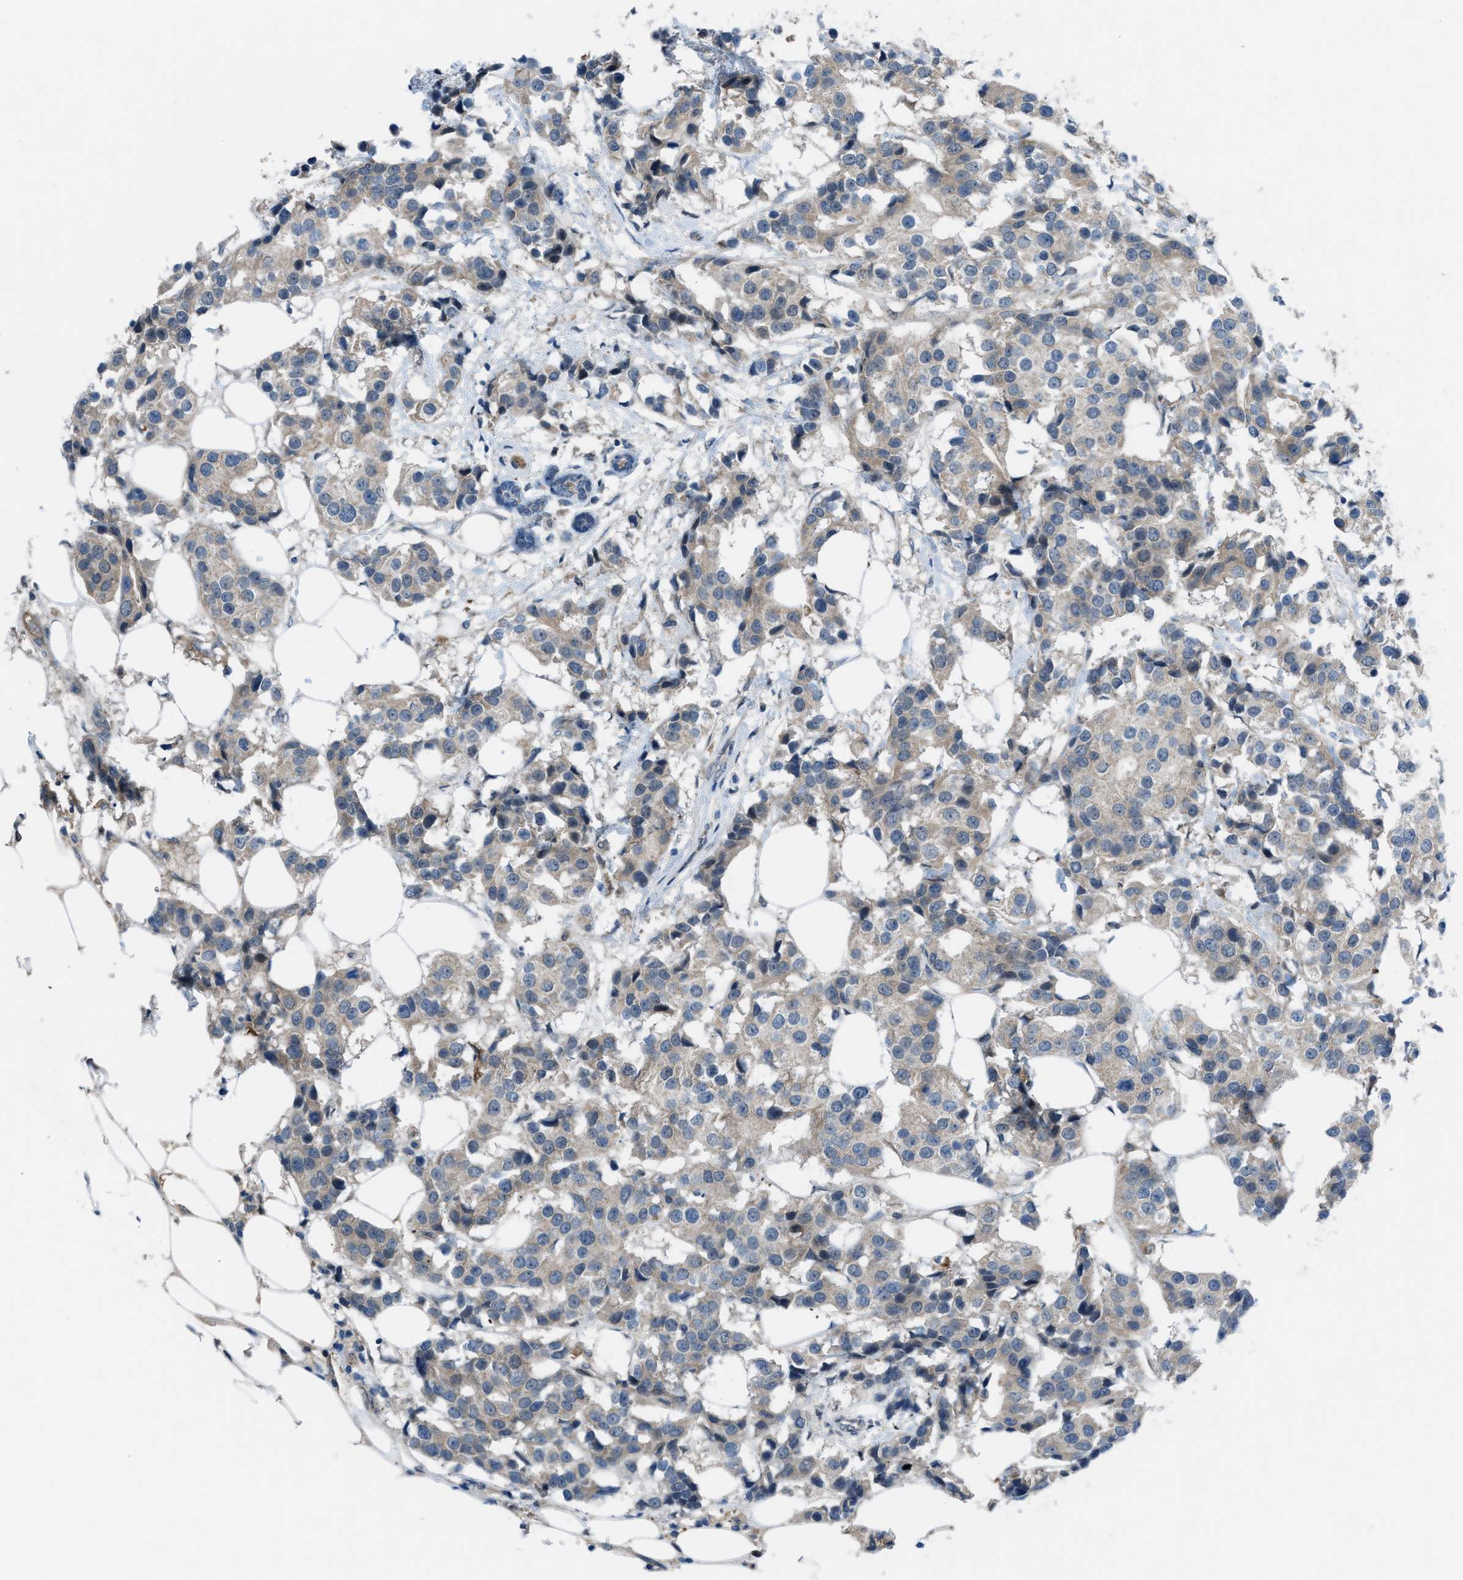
{"staining": {"intensity": "weak", "quantity": ">75%", "location": "cytoplasmic/membranous"}, "tissue": "breast cancer", "cell_type": "Tumor cells", "image_type": "cancer", "snomed": [{"axis": "morphology", "description": "Normal tissue, NOS"}, {"axis": "morphology", "description": "Duct carcinoma"}, {"axis": "topography", "description": "Breast"}], "caption": "This photomicrograph exhibits immunohistochemistry (IHC) staining of human breast cancer (intraductal carcinoma), with low weak cytoplasmic/membranous expression in approximately >75% of tumor cells.", "gene": "BAZ2B", "patient": {"sex": "female", "age": 39}}